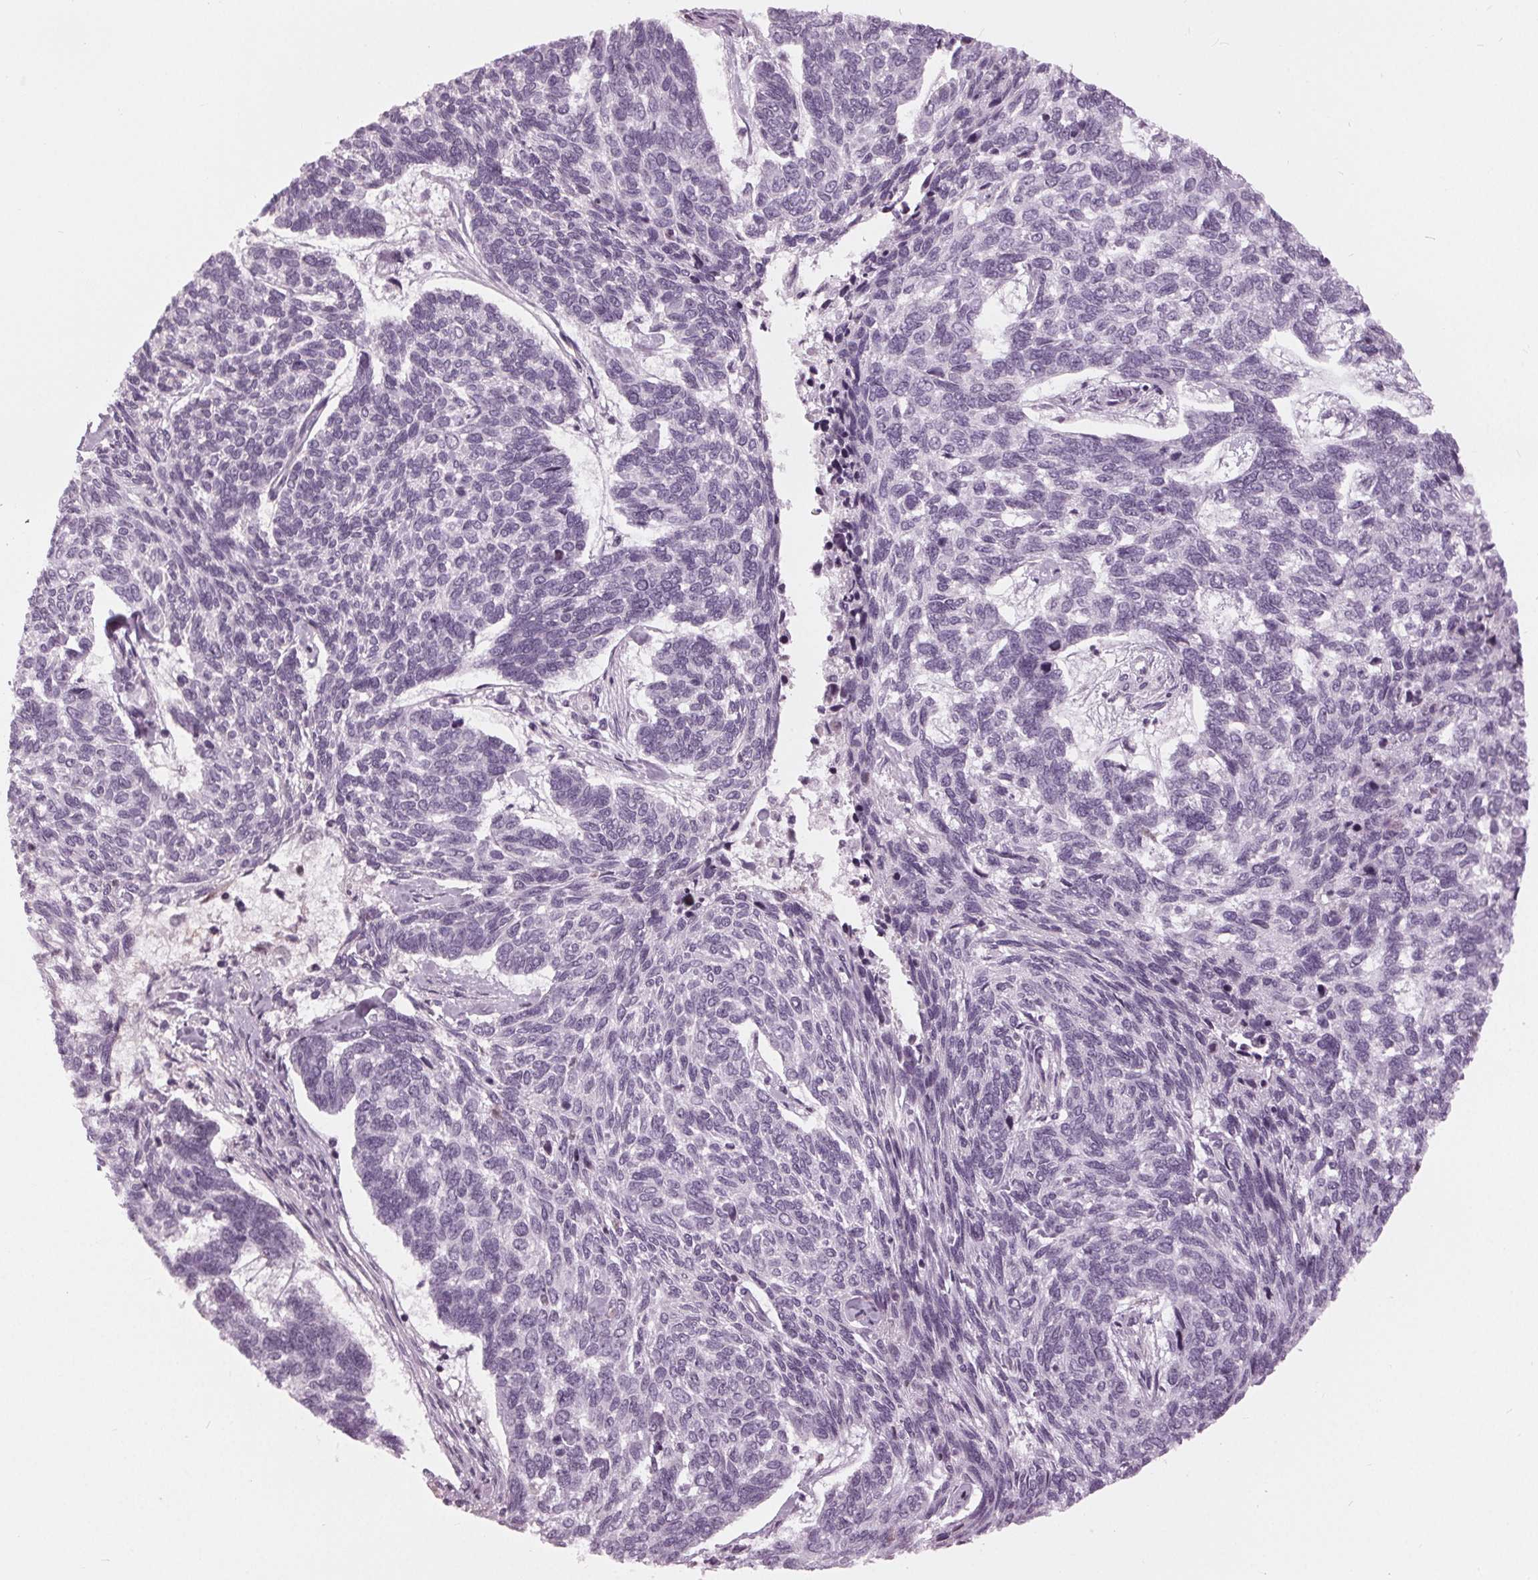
{"staining": {"intensity": "negative", "quantity": "none", "location": "none"}, "tissue": "skin cancer", "cell_type": "Tumor cells", "image_type": "cancer", "snomed": [{"axis": "morphology", "description": "Basal cell carcinoma"}, {"axis": "topography", "description": "Skin"}], "caption": "IHC micrograph of skin cancer stained for a protein (brown), which shows no positivity in tumor cells.", "gene": "SLC9A4", "patient": {"sex": "female", "age": 65}}